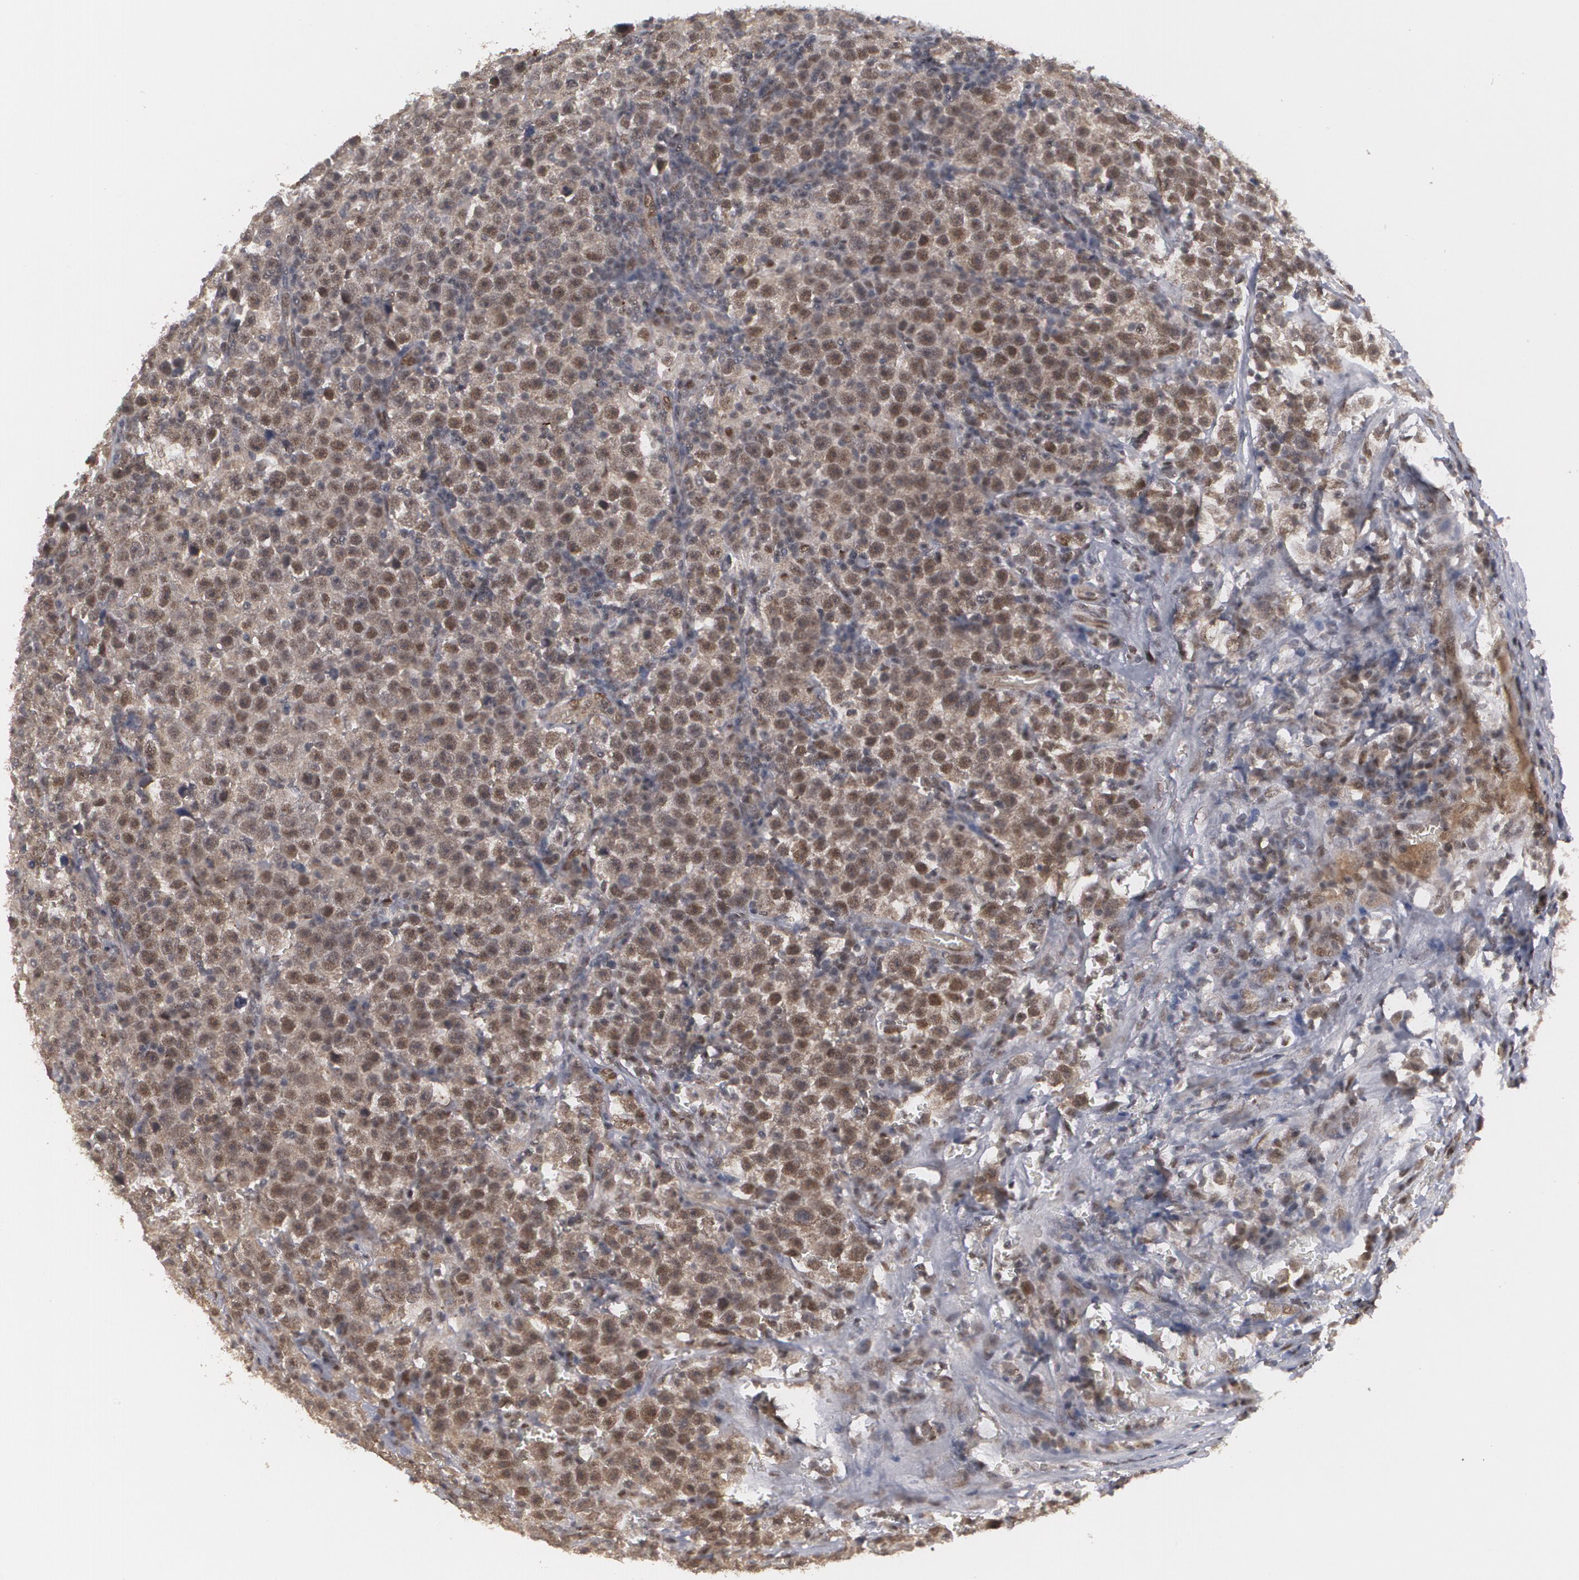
{"staining": {"intensity": "moderate", "quantity": ">75%", "location": "nuclear"}, "tissue": "testis cancer", "cell_type": "Tumor cells", "image_type": "cancer", "snomed": [{"axis": "morphology", "description": "Seminoma, NOS"}, {"axis": "topography", "description": "Testis"}], "caption": "Brown immunohistochemical staining in human seminoma (testis) reveals moderate nuclear staining in about >75% of tumor cells.", "gene": "INTS6", "patient": {"sex": "male", "age": 43}}